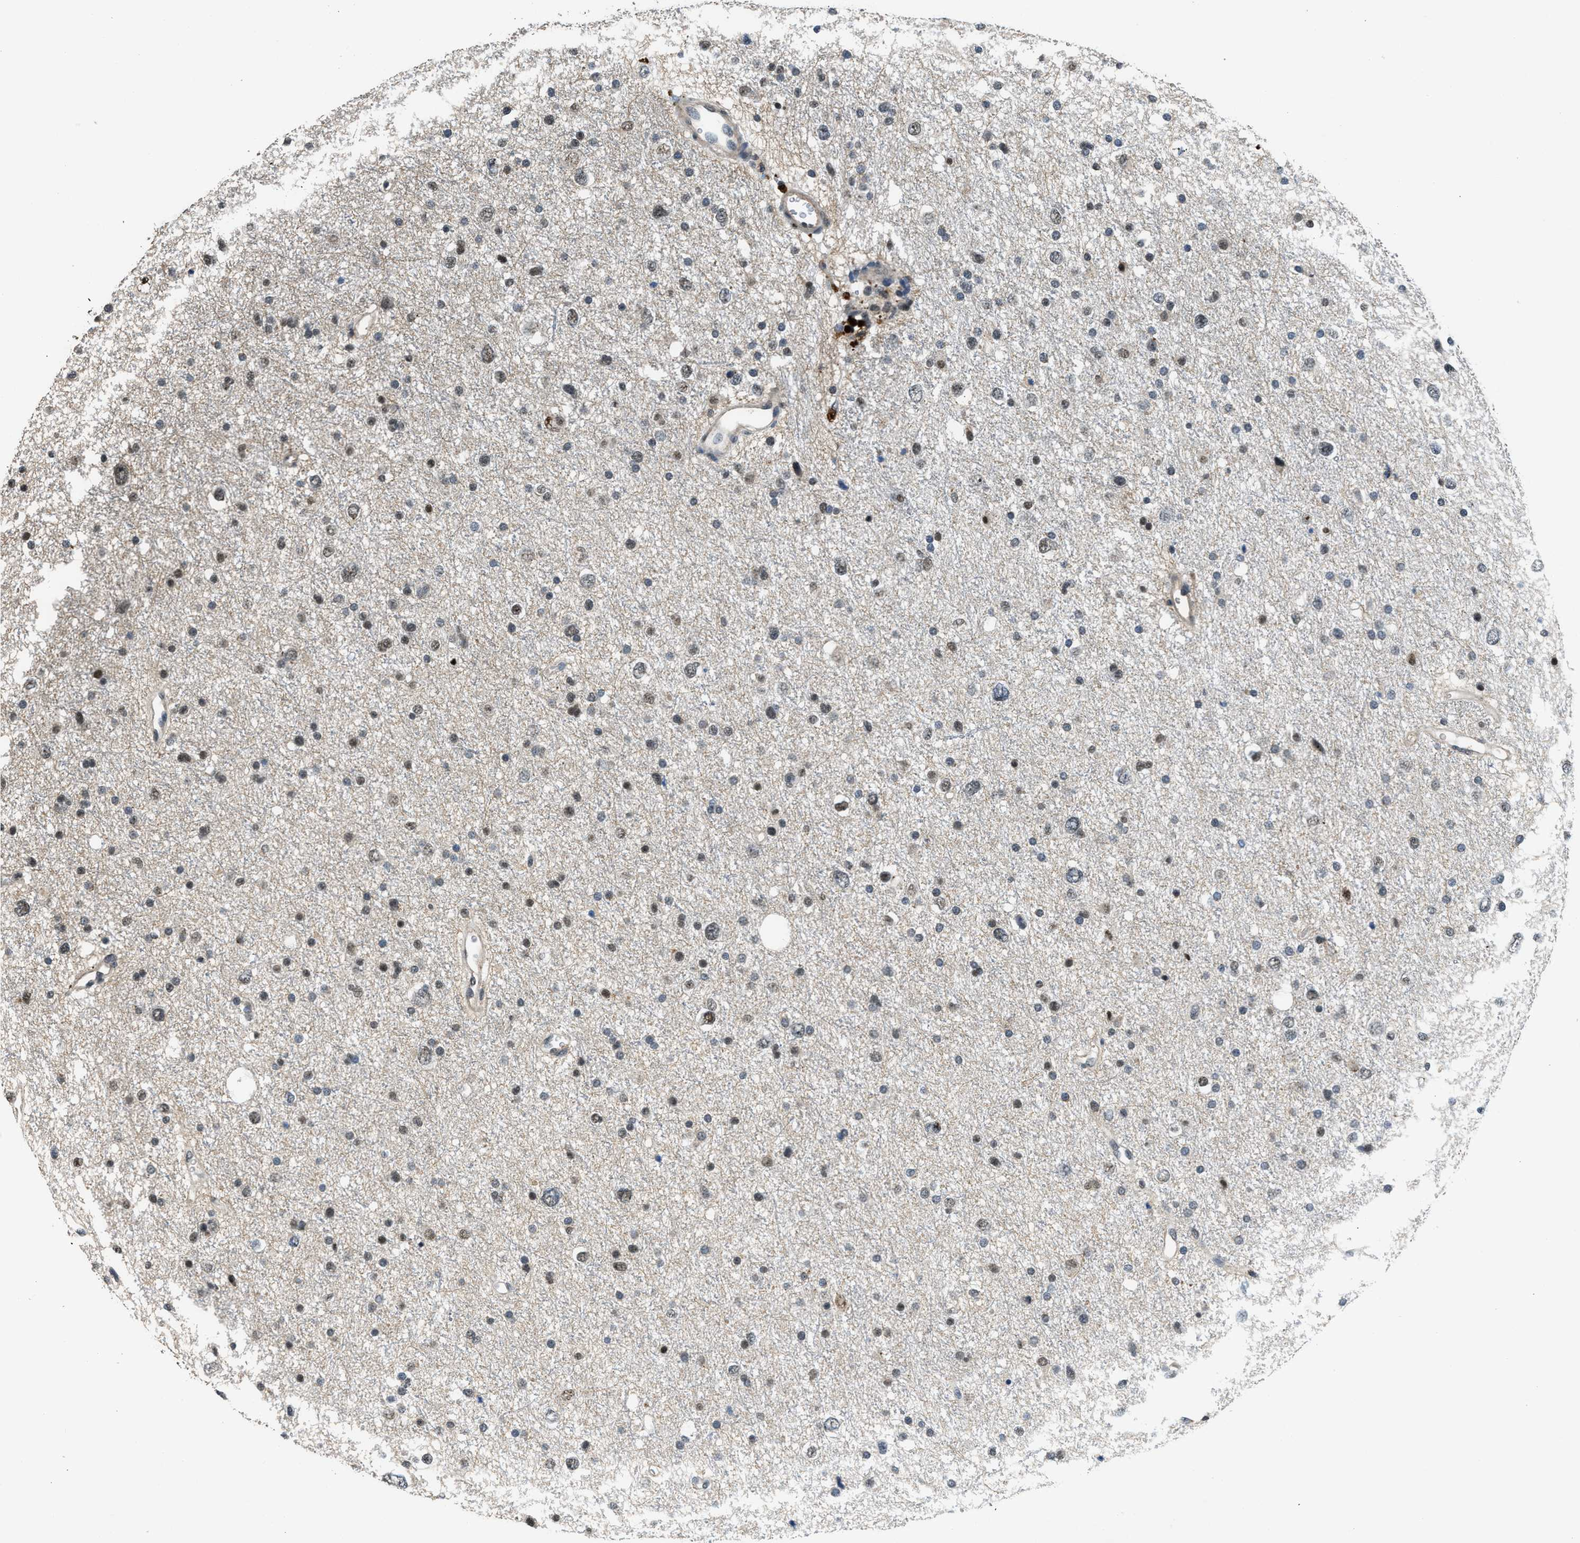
{"staining": {"intensity": "moderate", "quantity": "25%-75%", "location": "nuclear"}, "tissue": "glioma", "cell_type": "Tumor cells", "image_type": "cancer", "snomed": [{"axis": "morphology", "description": "Glioma, malignant, Low grade"}, {"axis": "topography", "description": "Brain"}], "caption": "IHC image of low-grade glioma (malignant) stained for a protein (brown), which exhibits medium levels of moderate nuclear expression in approximately 25%-75% of tumor cells.", "gene": "SLC15A4", "patient": {"sex": "female", "age": 37}}